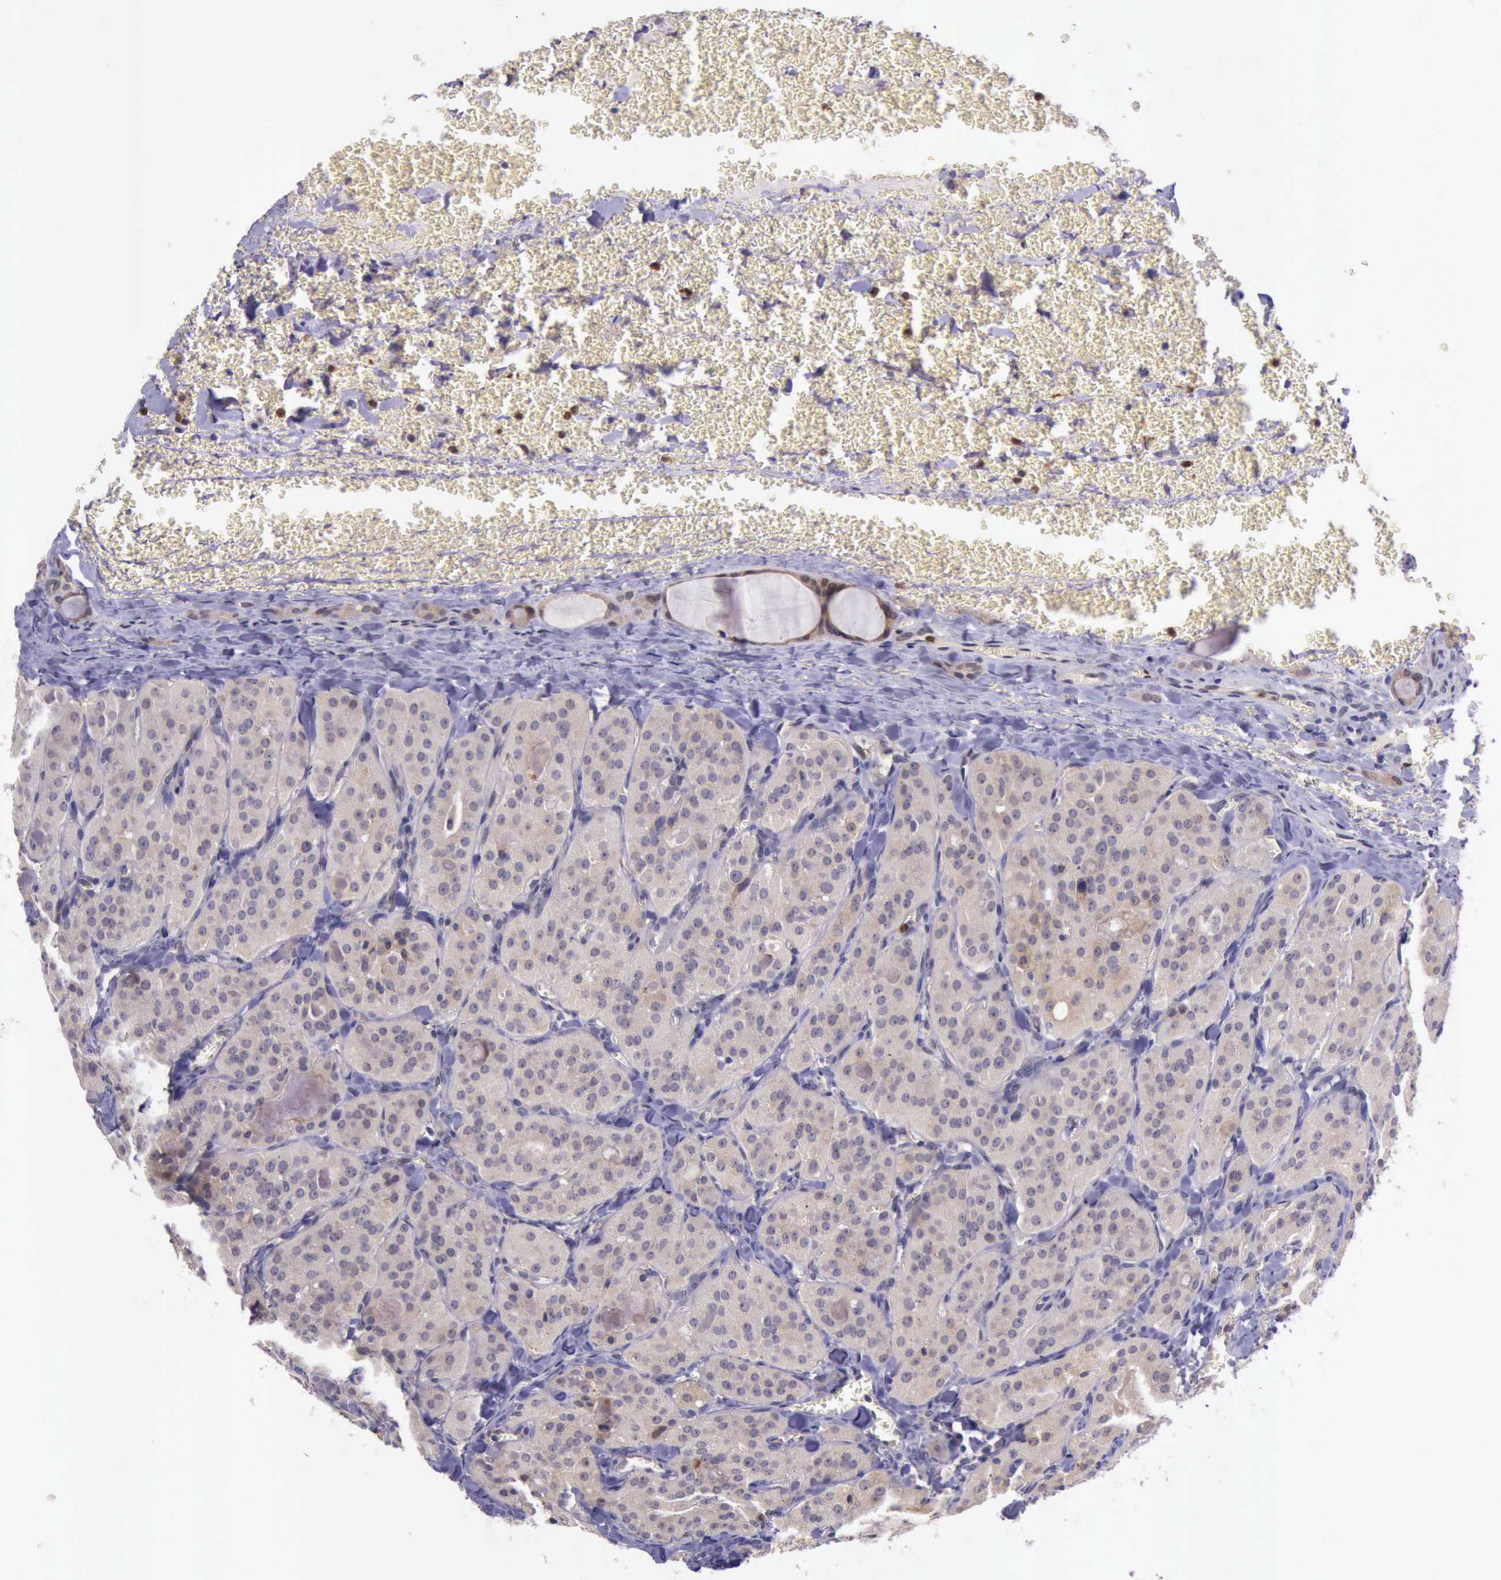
{"staining": {"intensity": "weak", "quantity": ">75%", "location": "cytoplasmic/membranous"}, "tissue": "thyroid cancer", "cell_type": "Tumor cells", "image_type": "cancer", "snomed": [{"axis": "morphology", "description": "Carcinoma, NOS"}, {"axis": "topography", "description": "Thyroid gland"}], "caption": "A high-resolution photomicrograph shows immunohistochemistry staining of carcinoma (thyroid), which demonstrates weak cytoplasmic/membranous positivity in about >75% of tumor cells.", "gene": "PLEK2", "patient": {"sex": "male", "age": 76}}